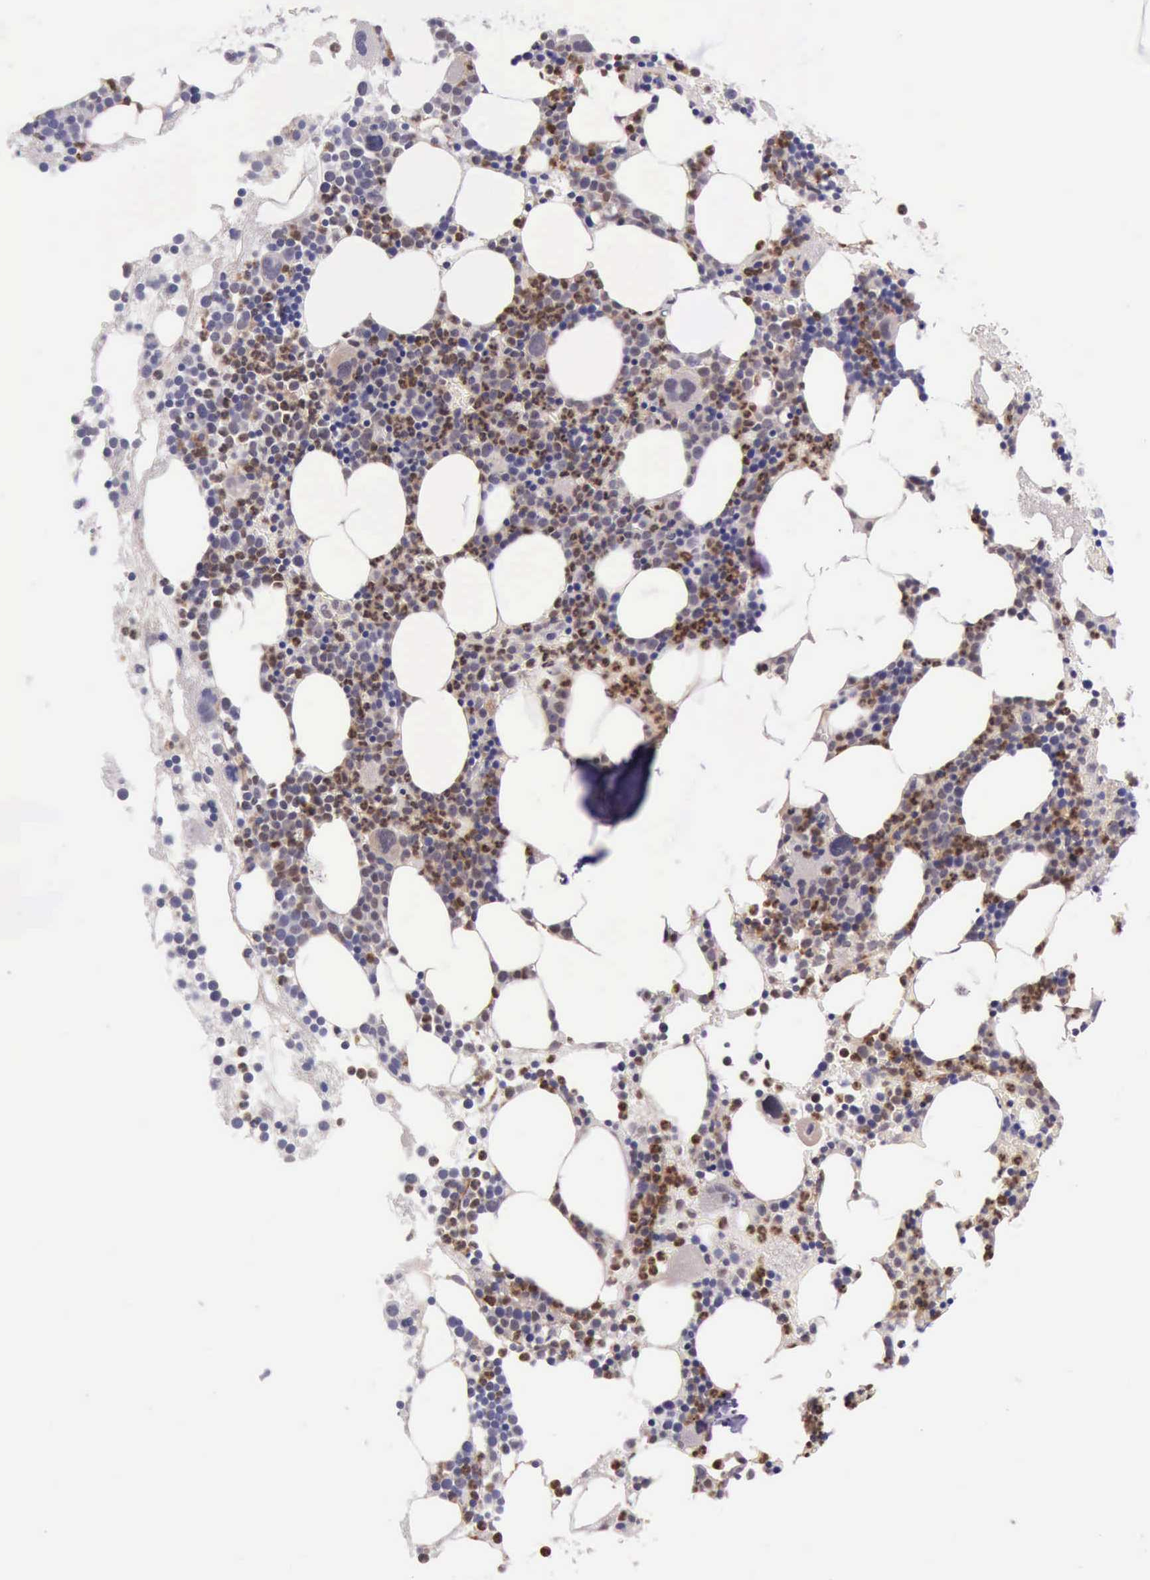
{"staining": {"intensity": "weak", "quantity": "<25%", "location": "nuclear"}, "tissue": "bone marrow", "cell_type": "Hematopoietic cells", "image_type": "normal", "snomed": [{"axis": "morphology", "description": "Normal tissue, NOS"}, {"axis": "topography", "description": "Bone marrow"}], "caption": "The immunohistochemistry (IHC) micrograph has no significant expression in hematopoietic cells of bone marrow. Nuclei are stained in blue.", "gene": "PRICKLE3", "patient": {"sex": "male", "age": 75}}